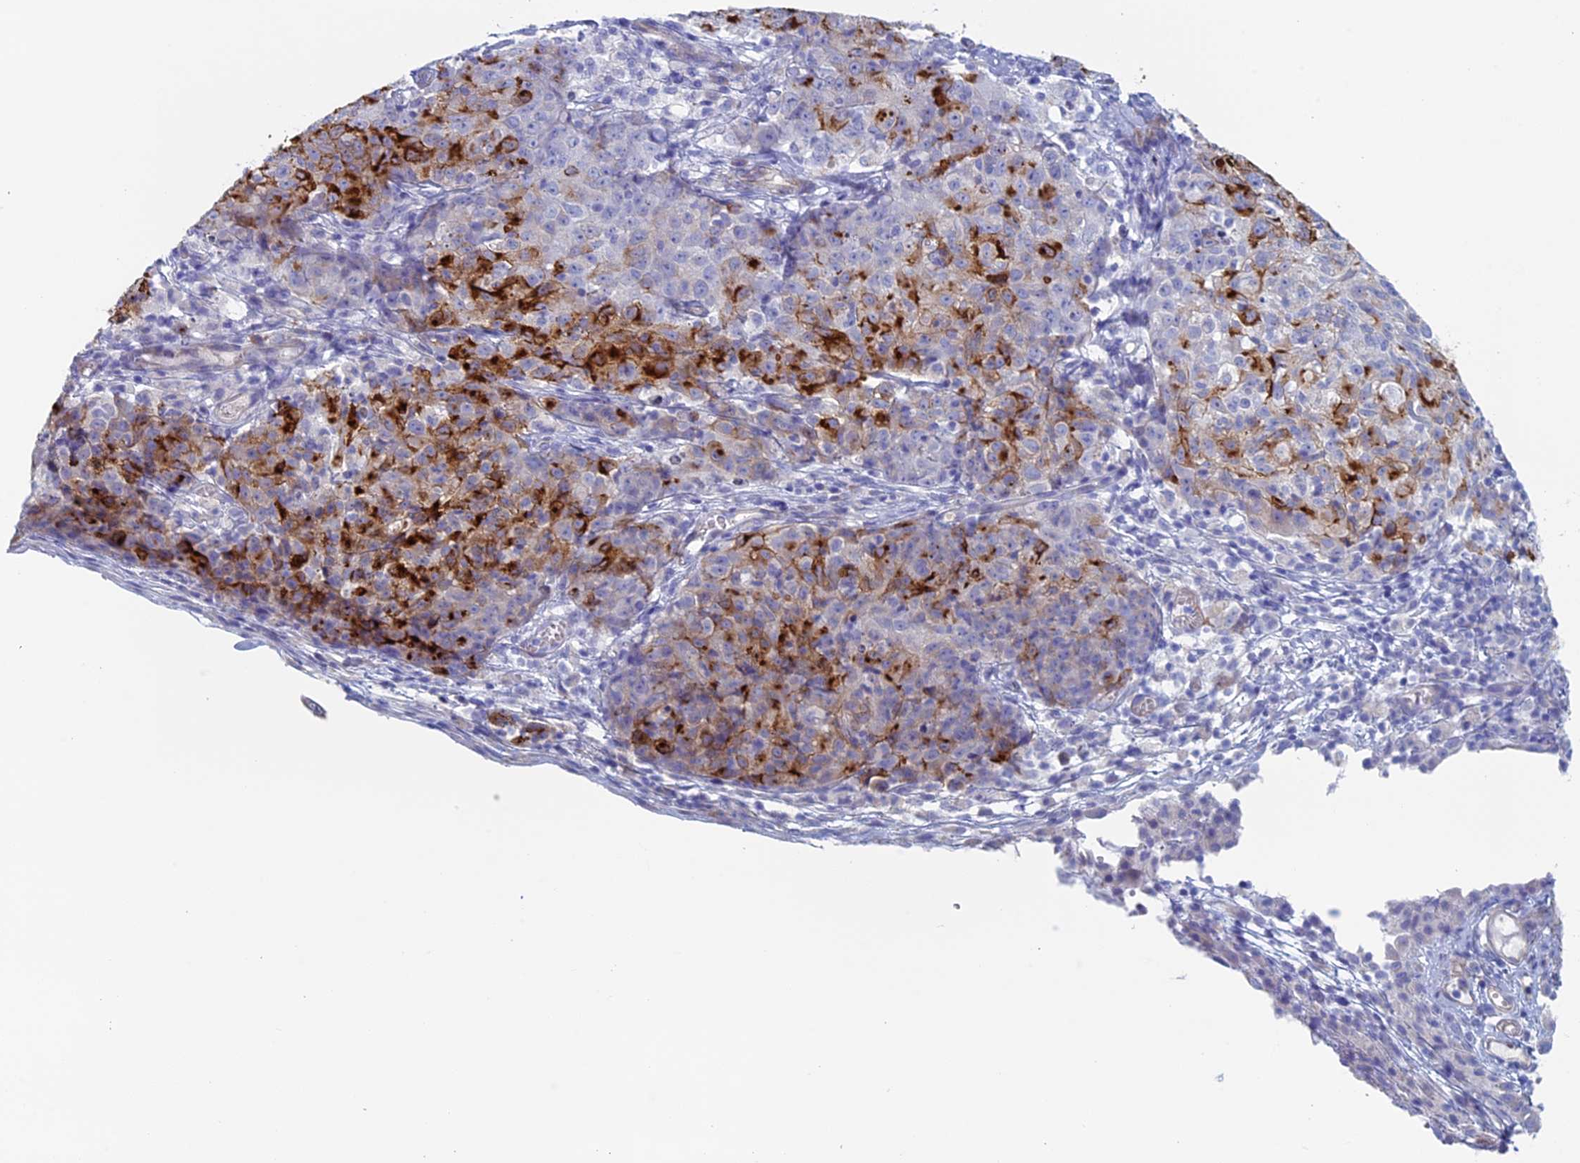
{"staining": {"intensity": "strong", "quantity": "<25%", "location": "cytoplasmic/membranous"}, "tissue": "ovarian cancer", "cell_type": "Tumor cells", "image_type": "cancer", "snomed": [{"axis": "morphology", "description": "Carcinoma, endometroid"}, {"axis": "topography", "description": "Ovary"}], "caption": "Immunohistochemical staining of human endometroid carcinoma (ovarian) displays medium levels of strong cytoplasmic/membranous positivity in about <25% of tumor cells.", "gene": "MAGEB6", "patient": {"sex": "female", "age": 42}}